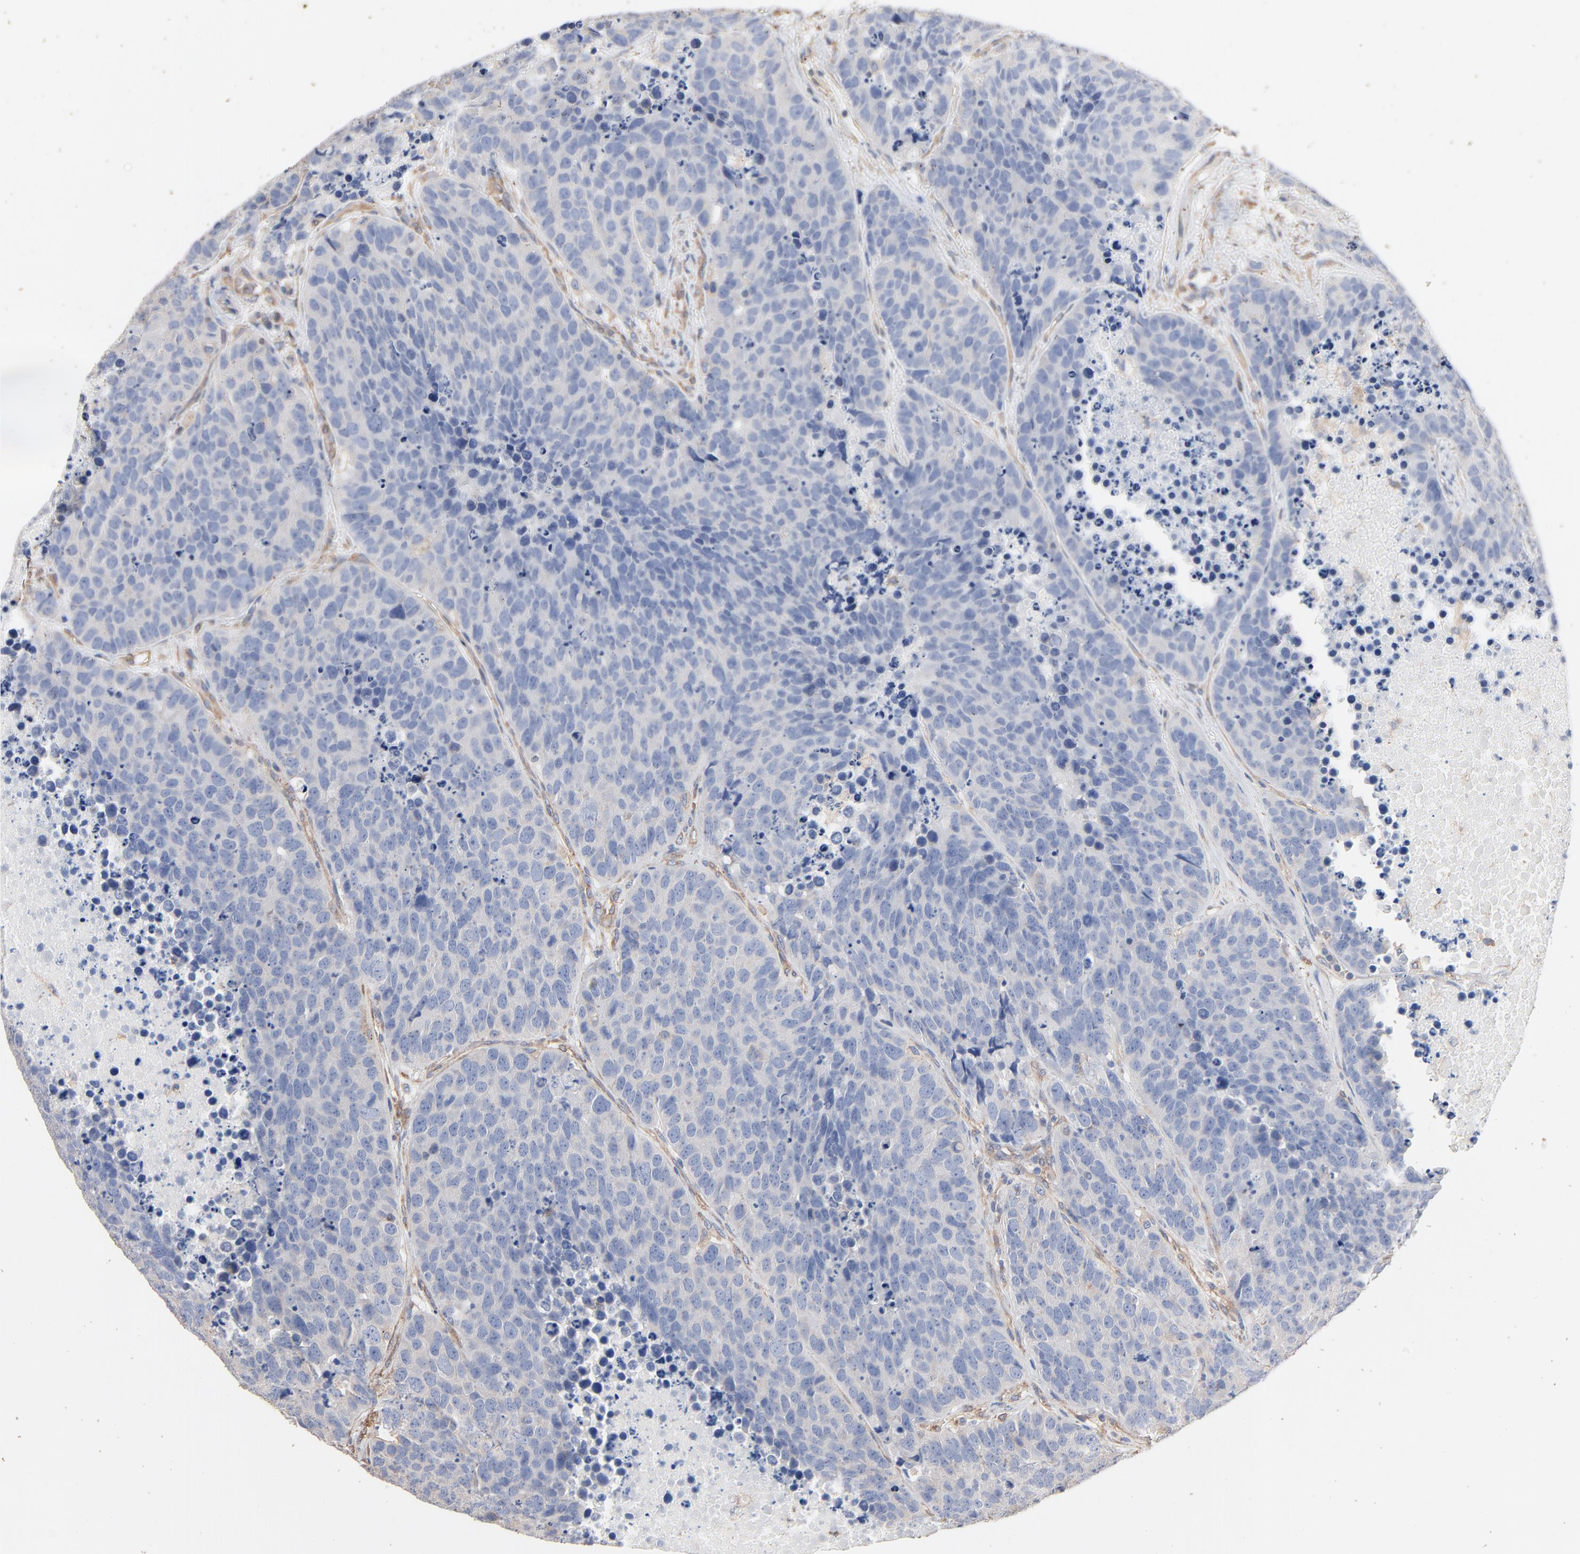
{"staining": {"intensity": "negative", "quantity": "none", "location": "none"}, "tissue": "carcinoid", "cell_type": "Tumor cells", "image_type": "cancer", "snomed": [{"axis": "morphology", "description": "Carcinoid, malignant, NOS"}, {"axis": "topography", "description": "Lung"}], "caption": "IHC image of carcinoid (malignant) stained for a protein (brown), which displays no expression in tumor cells.", "gene": "ABCD4", "patient": {"sex": "male", "age": 60}}